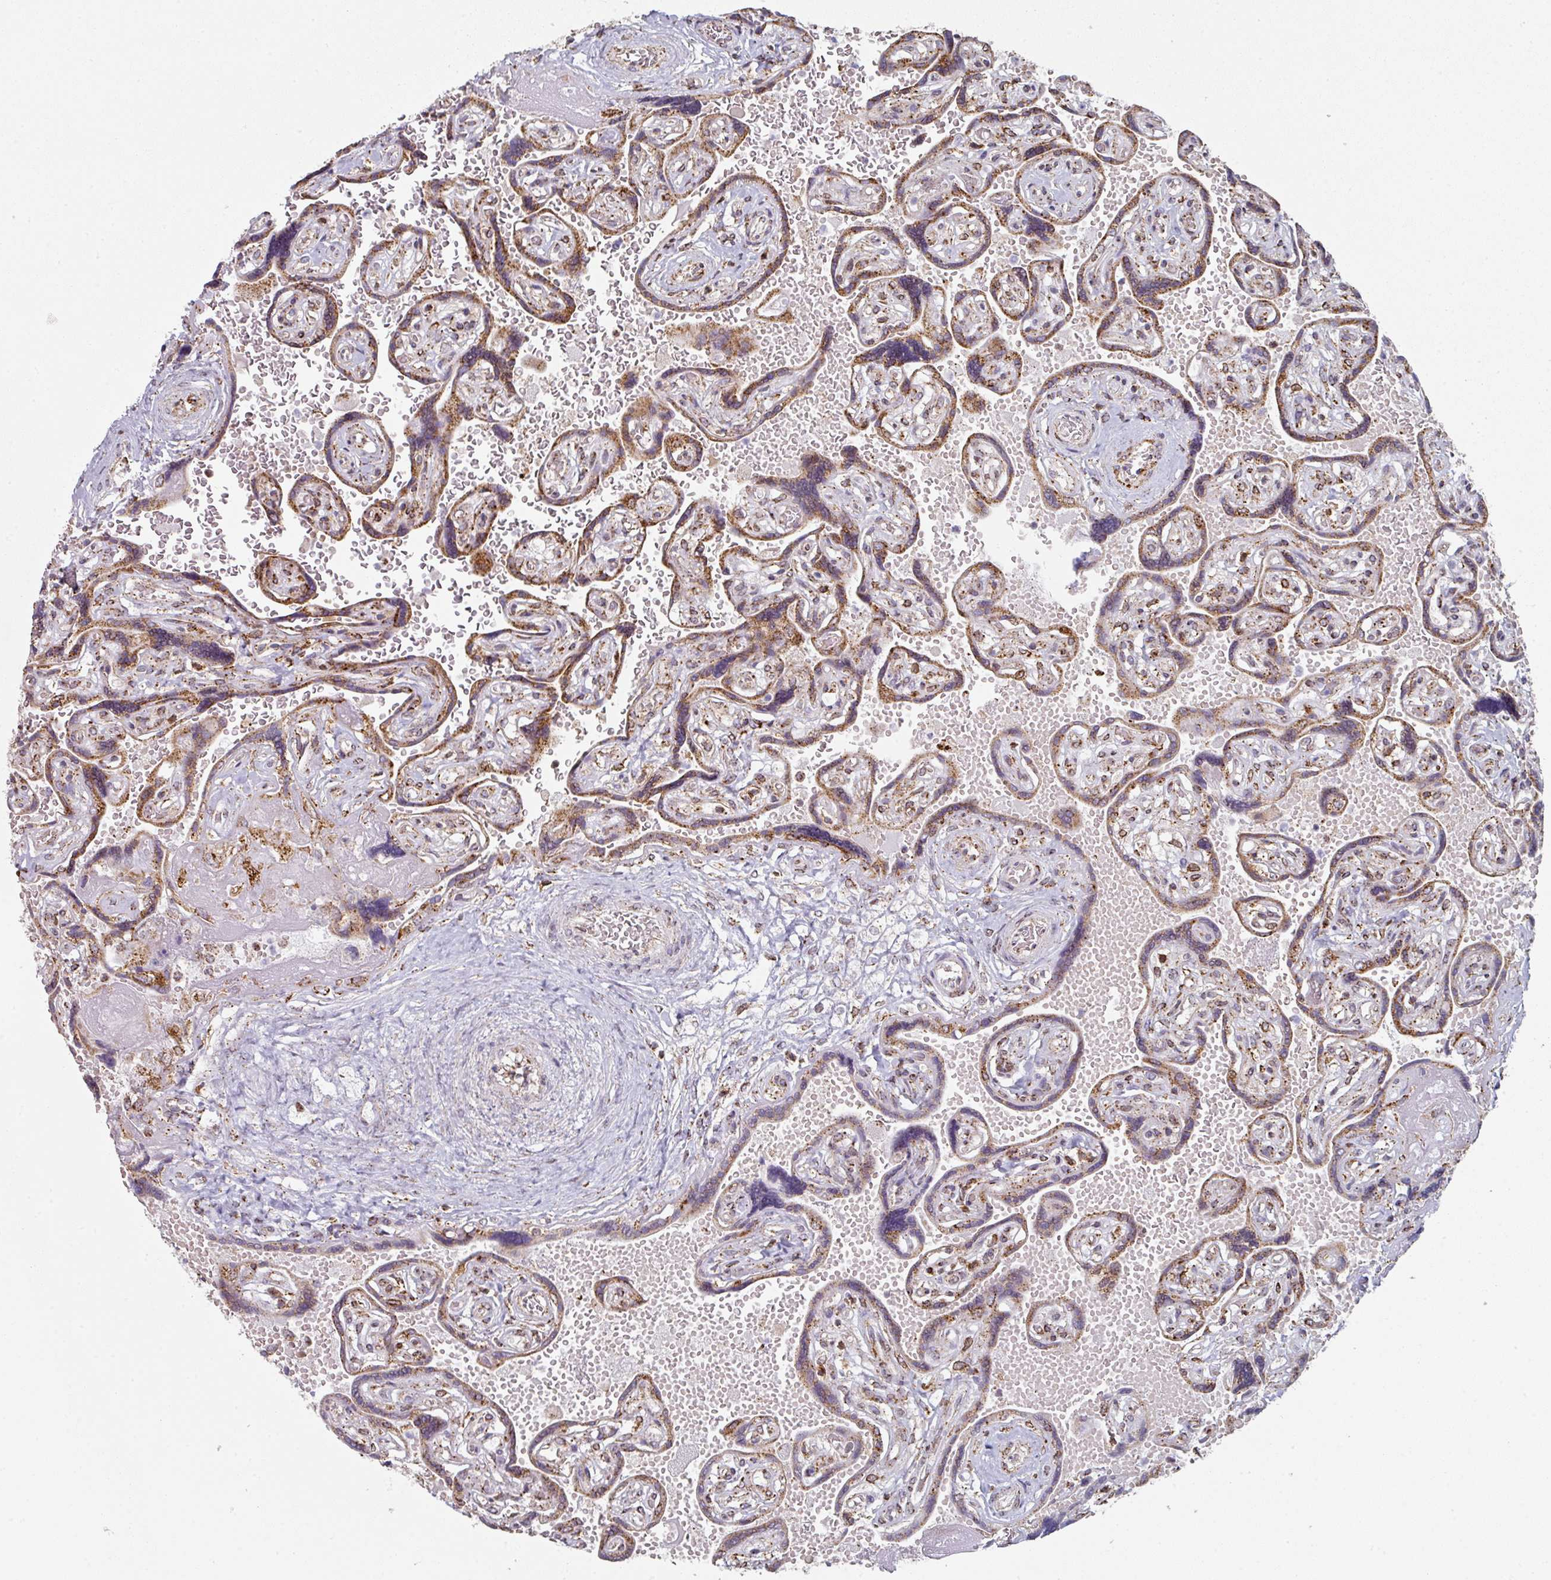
{"staining": {"intensity": "strong", "quantity": ">75%", "location": "cytoplasmic/membranous"}, "tissue": "placenta", "cell_type": "Trophoblastic cells", "image_type": "normal", "snomed": [{"axis": "morphology", "description": "Normal tissue, NOS"}, {"axis": "topography", "description": "Placenta"}], "caption": "Immunohistochemistry (IHC) photomicrograph of benign placenta: placenta stained using IHC displays high levels of strong protein expression localized specifically in the cytoplasmic/membranous of trophoblastic cells, appearing as a cytoplasmic/membranous brown color.", "gene": "CCDC85B", "patient": {"sex": "female", "age": 32}}